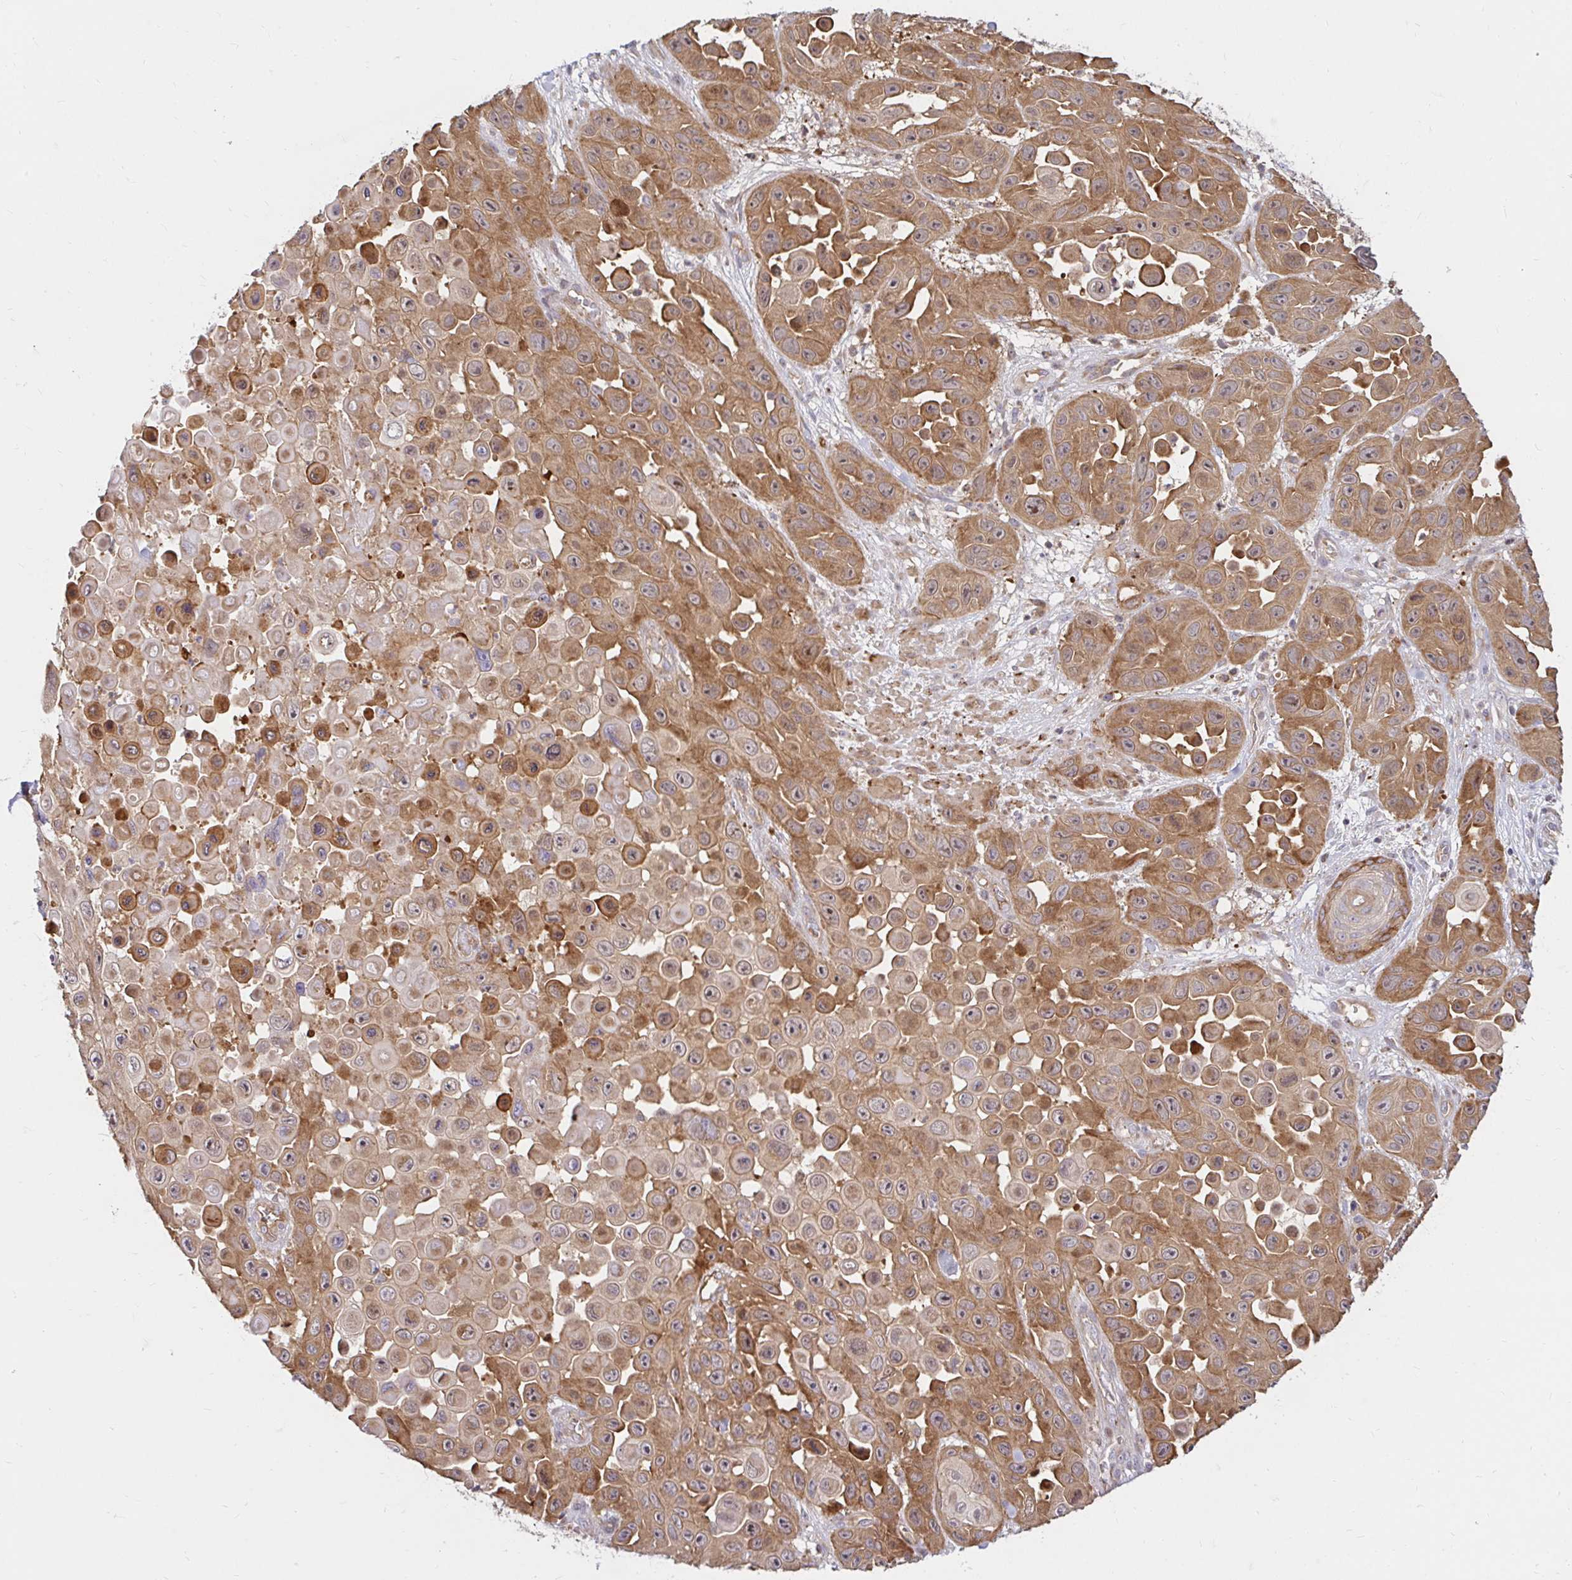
{"staining": {"intensity": "moderate", "quantity": "25%-75%", "location": "cytoplasmic/membranous"}, "tissue": "skin cancer", "cell_type": "Tumor cells", "image_type": "cancer", "snomed": [{"axis": "morphology", "description": "Squamous cell carcinoma, NOS"}, {"axis": "topography", "description": "Skin"}], "caption": "Immunohistochemical staining of squamous cell carcinoma (skin) displays medium levels of moderate cytoplasmic/membranous expression in about 25%-75% of tumor cells. Nuclei are stained in blue.", "gene": "ITGA2", "patient": {"sex": "male", "age": 81}}